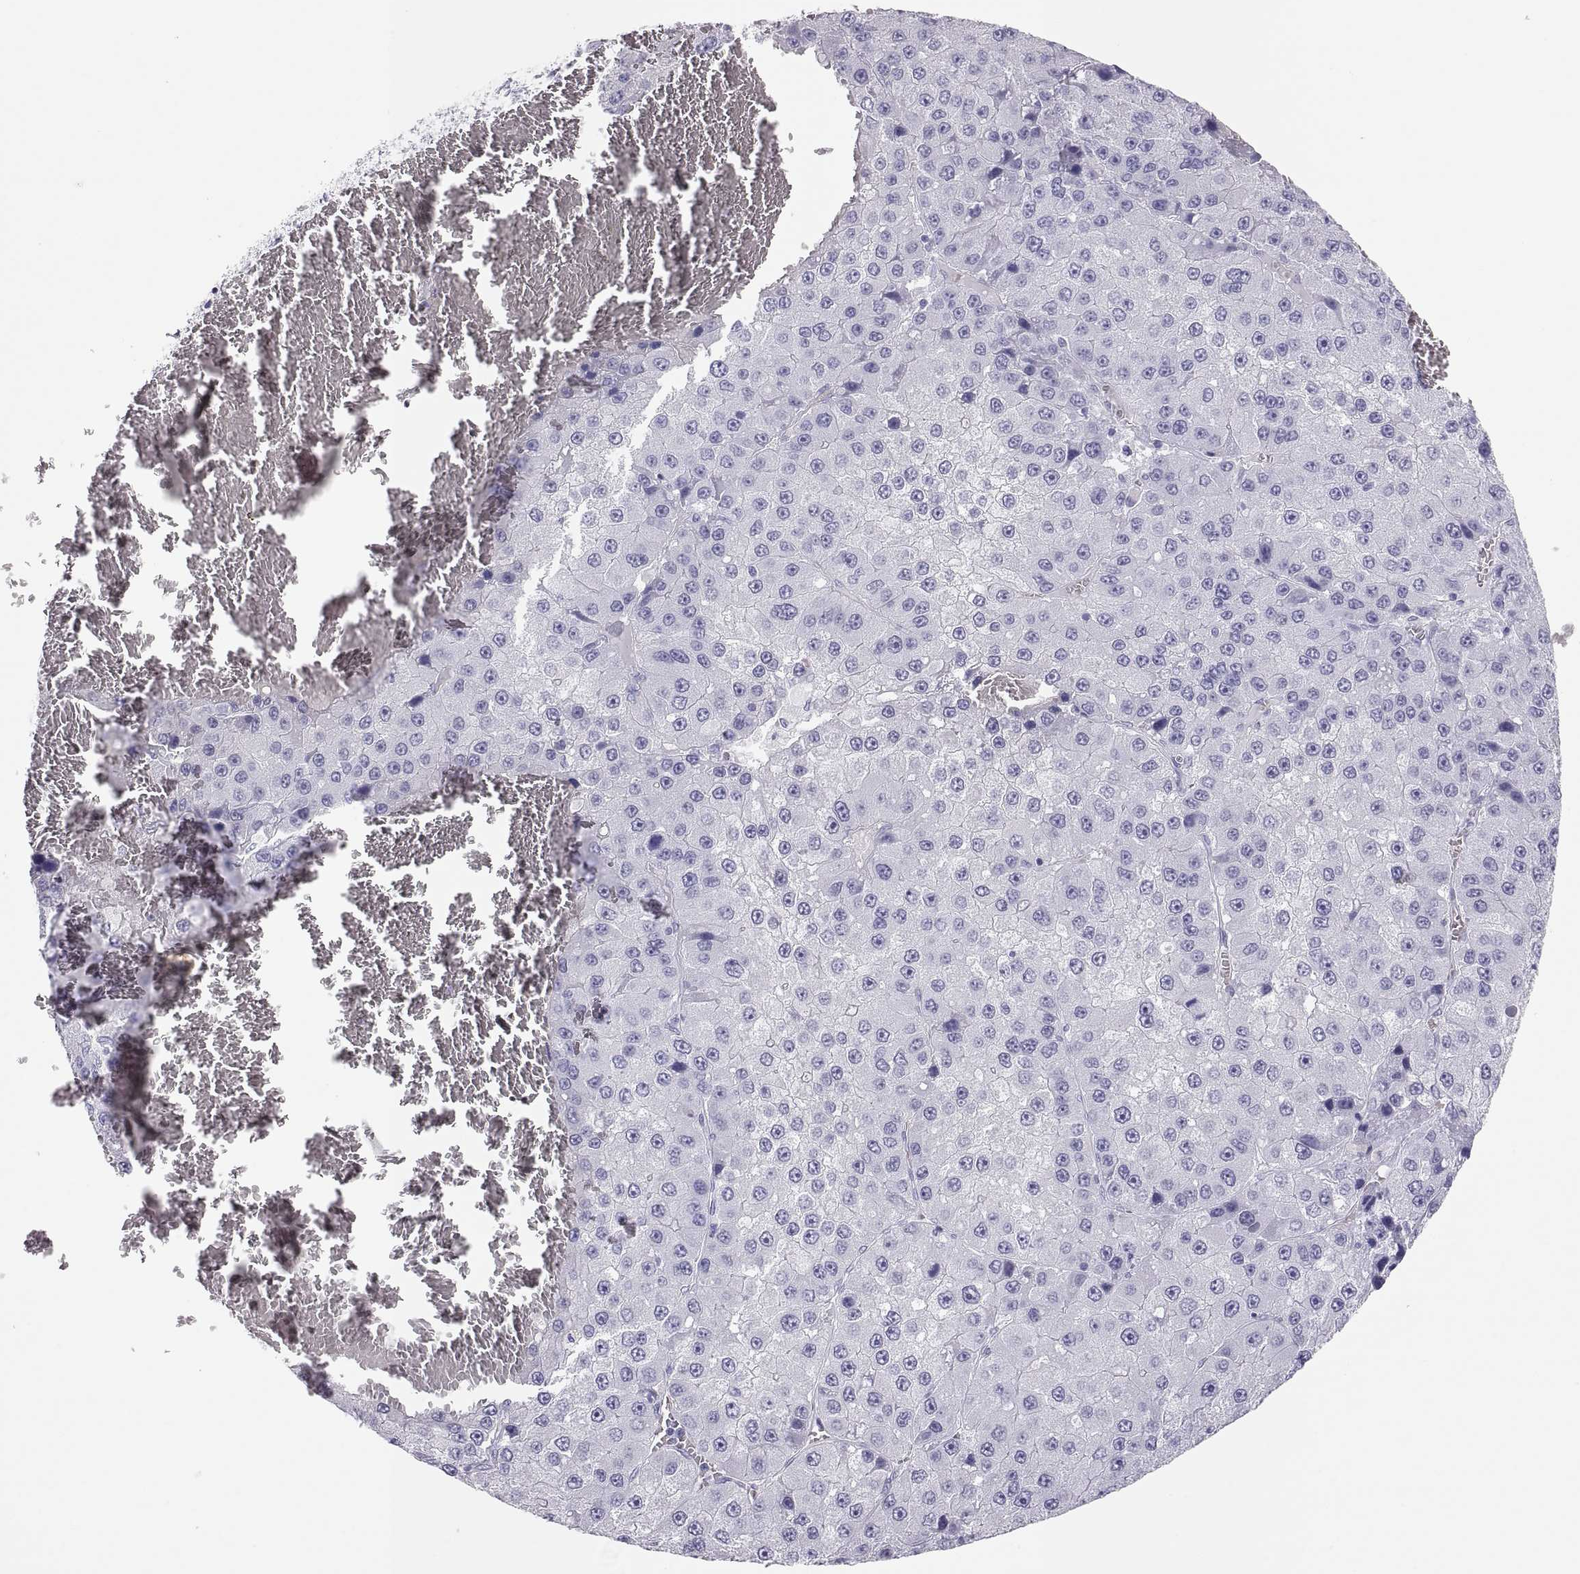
{"staining": {"intensity": "negative", "quantity": "none", "location": "none"}, "tissue": "liver cancer", "cell_type": "Tumor cells", "image_type": "cancer", "snomed": [{"axis": "morphology", "description": "Carcinoma, Hepatocellular, NOS"}, {"axis": "topography", "description": "Liver"}], "caption": "This is a photomicrograph of immunohistochemistry (IHC) staining of liver cancer (hepatocellular carcinoma), which shows no expression in tumor cells.", "gene": "SEMG1", "patient": {"sex": "female", "age": 73}}